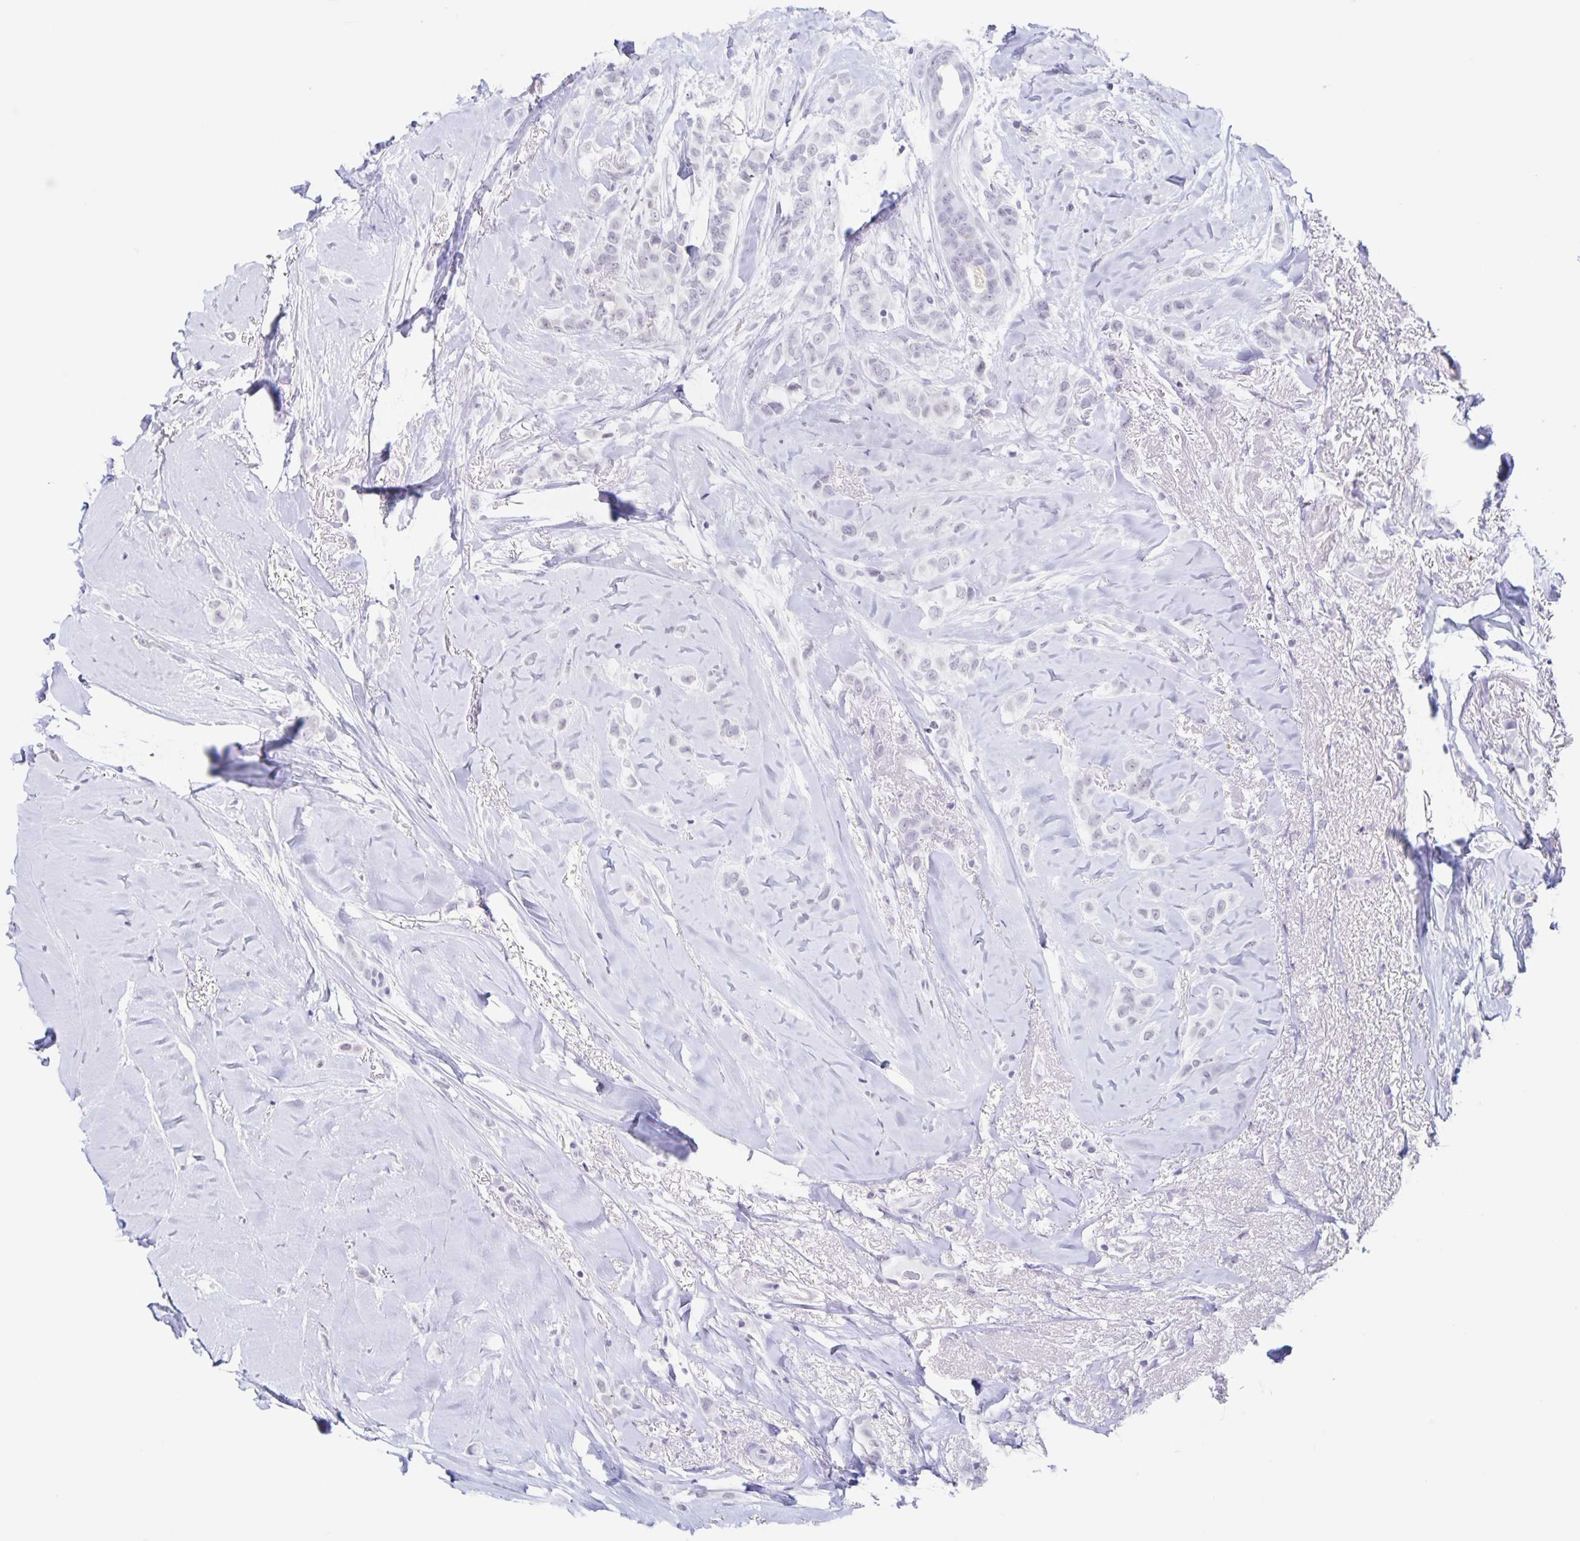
{"staining": {"intensity": "negative", "quantity": "none", "location": "none"}, "tissue": "breast cancer", "cell_type": "Tumor cells", "image_type": "cancer", "snomed": [{"axis": "morphology", "description": "Lobular carcinoma"}, {"axis": "topography", "description": "Breast"}], "caption": "Immunohistochemistry (IHC) photomicrograph of neoplastic tissue: breast lobular carcinoma stained with DAB reveals no significant protein expression in tumor cells.", "gene": "LCE6A", "patient": {"sex": "female", "age": 66}}